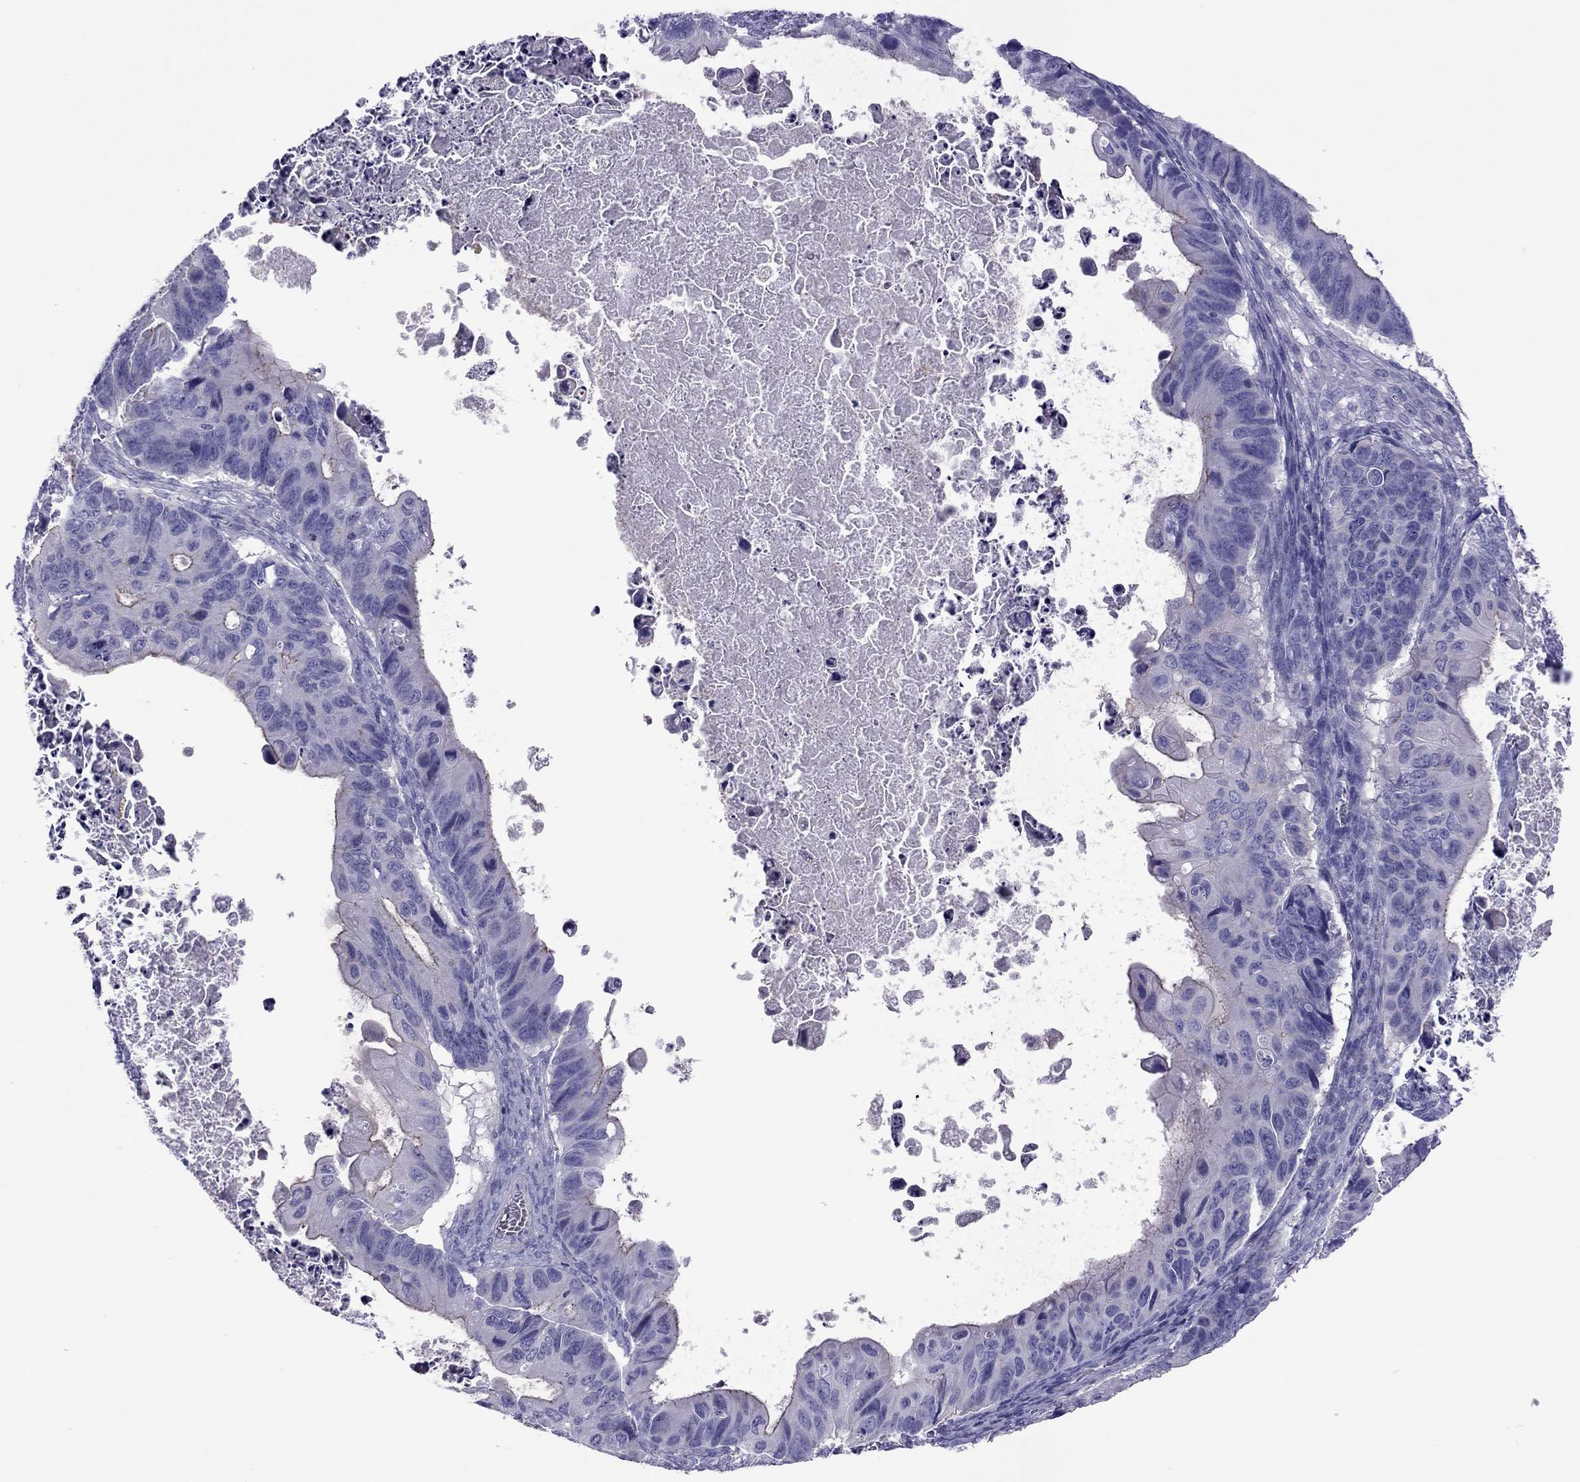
{"staining": {"intensity": "strong", "quantity": "<25%", "location": "cytoplasmic/membranous"}, "tissue": "ovarian cancer", "cell_type": "Tumor cells", "image_type": "cancer", "snomed": [{"axis": "morphology", "description": "Cystadenocarcinoma, mucinous, NOS"}, {"axis": "topography", "description": "Ovary"}], "caption": "A histopathology image of ovarian cancer (mucinous cystadenocarcinoma) stained for a protein exhibits strong cytoplasmic/membranous brown staining in tumor cells.", "gene": "MYL11", "patient": {"sex": "female", "age": 64}}